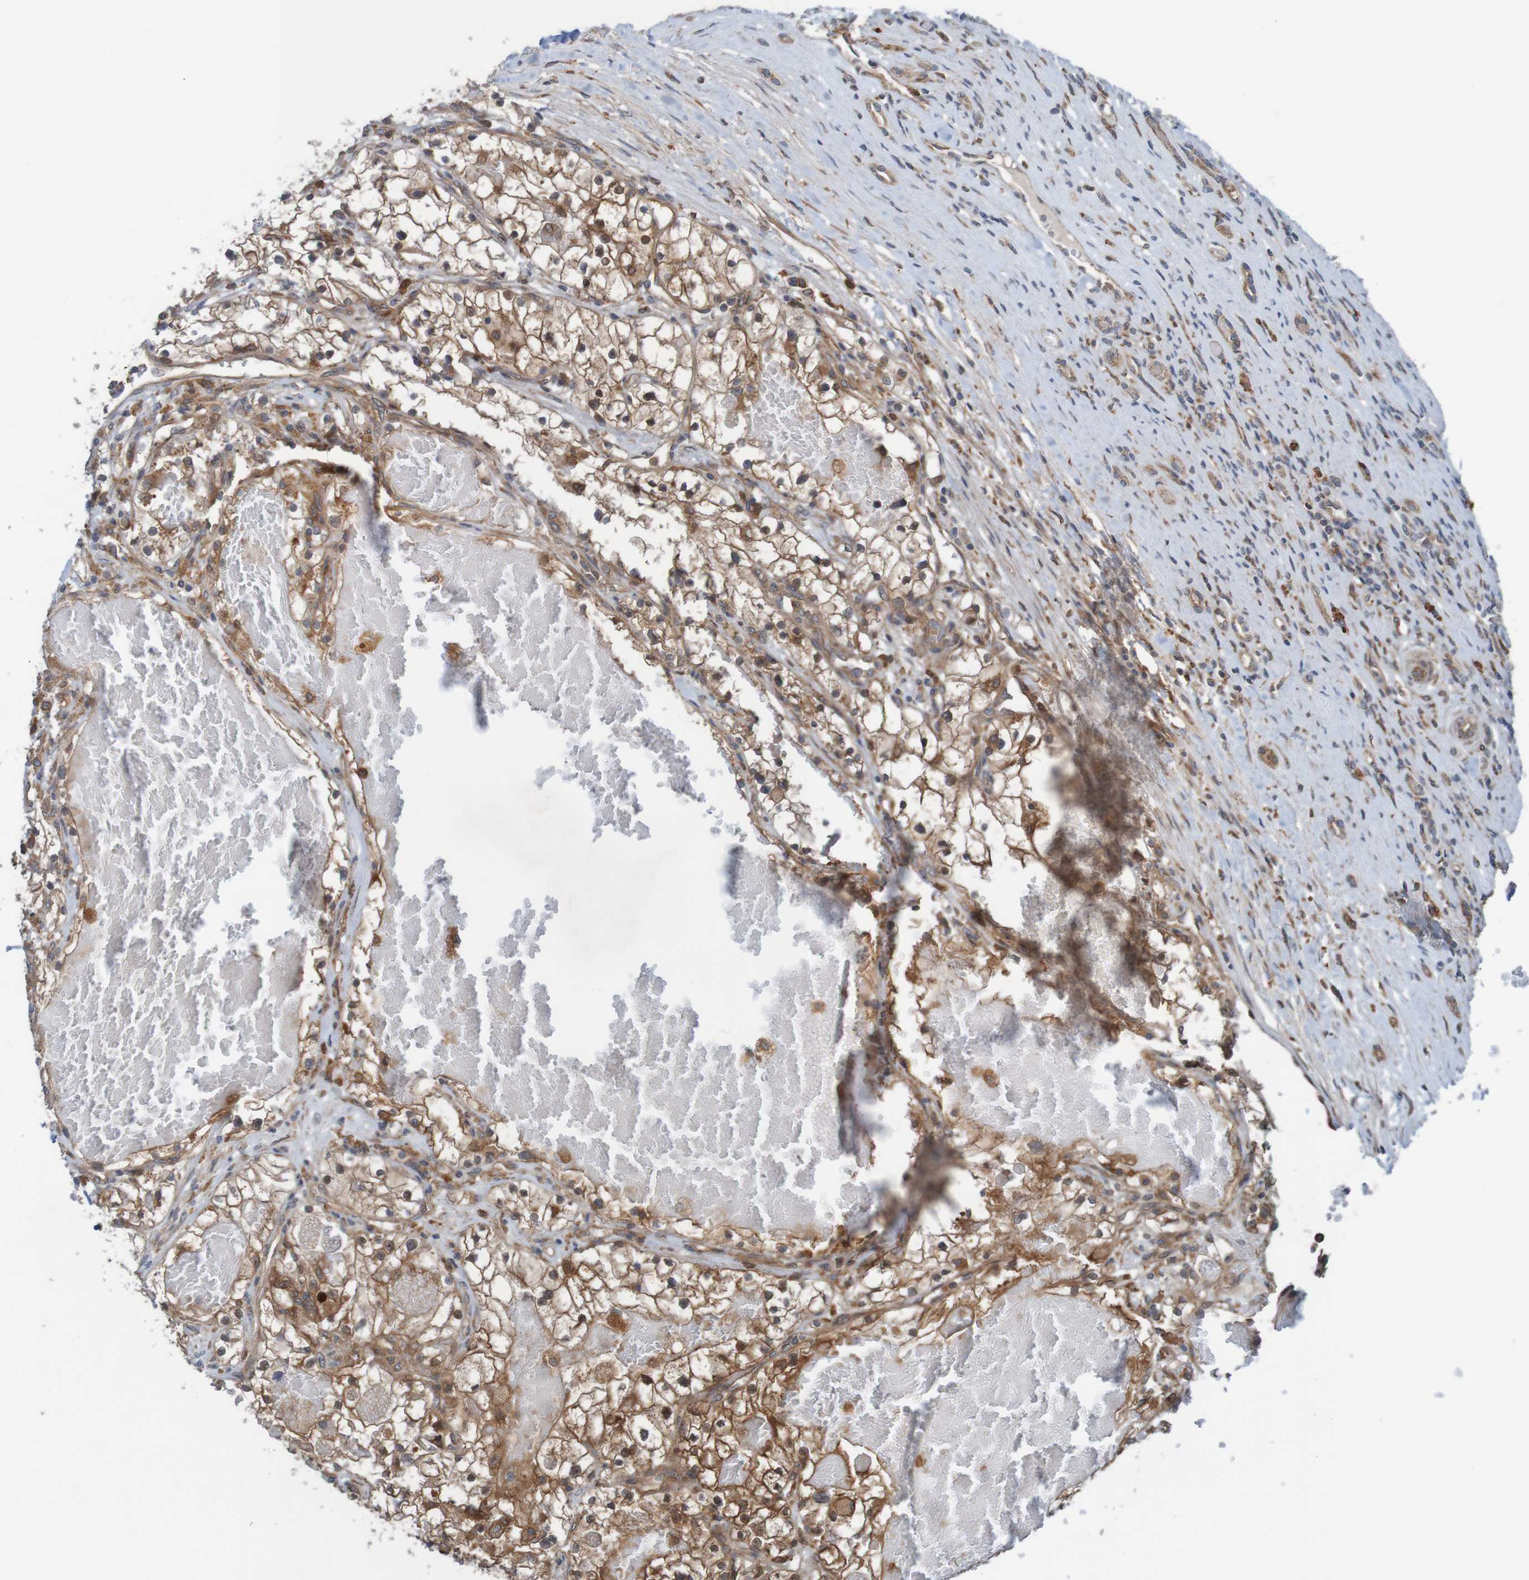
{"staining": {"intensity": "moderate", "quantity": ">75%", "location": "cytoplasmic/membranous"}, "tissue": "renal cancer", "cell_type": "Tumor cells", "image_type": "cancer", "snomed": [{"axis": "morphology", "description": "Adenocarcinoma, NOS"}, {"axis": "topography", "description": "Kidney"}], "caption": "Immunohistochemical staining of renal adenocarcinoma shows medium levels of moderate cytoplasmic/membranous protein expression in approximately >75% of tumor cells.", "gene": "ARHGEF11", "patient": {"sex": "male", "age": 68}}